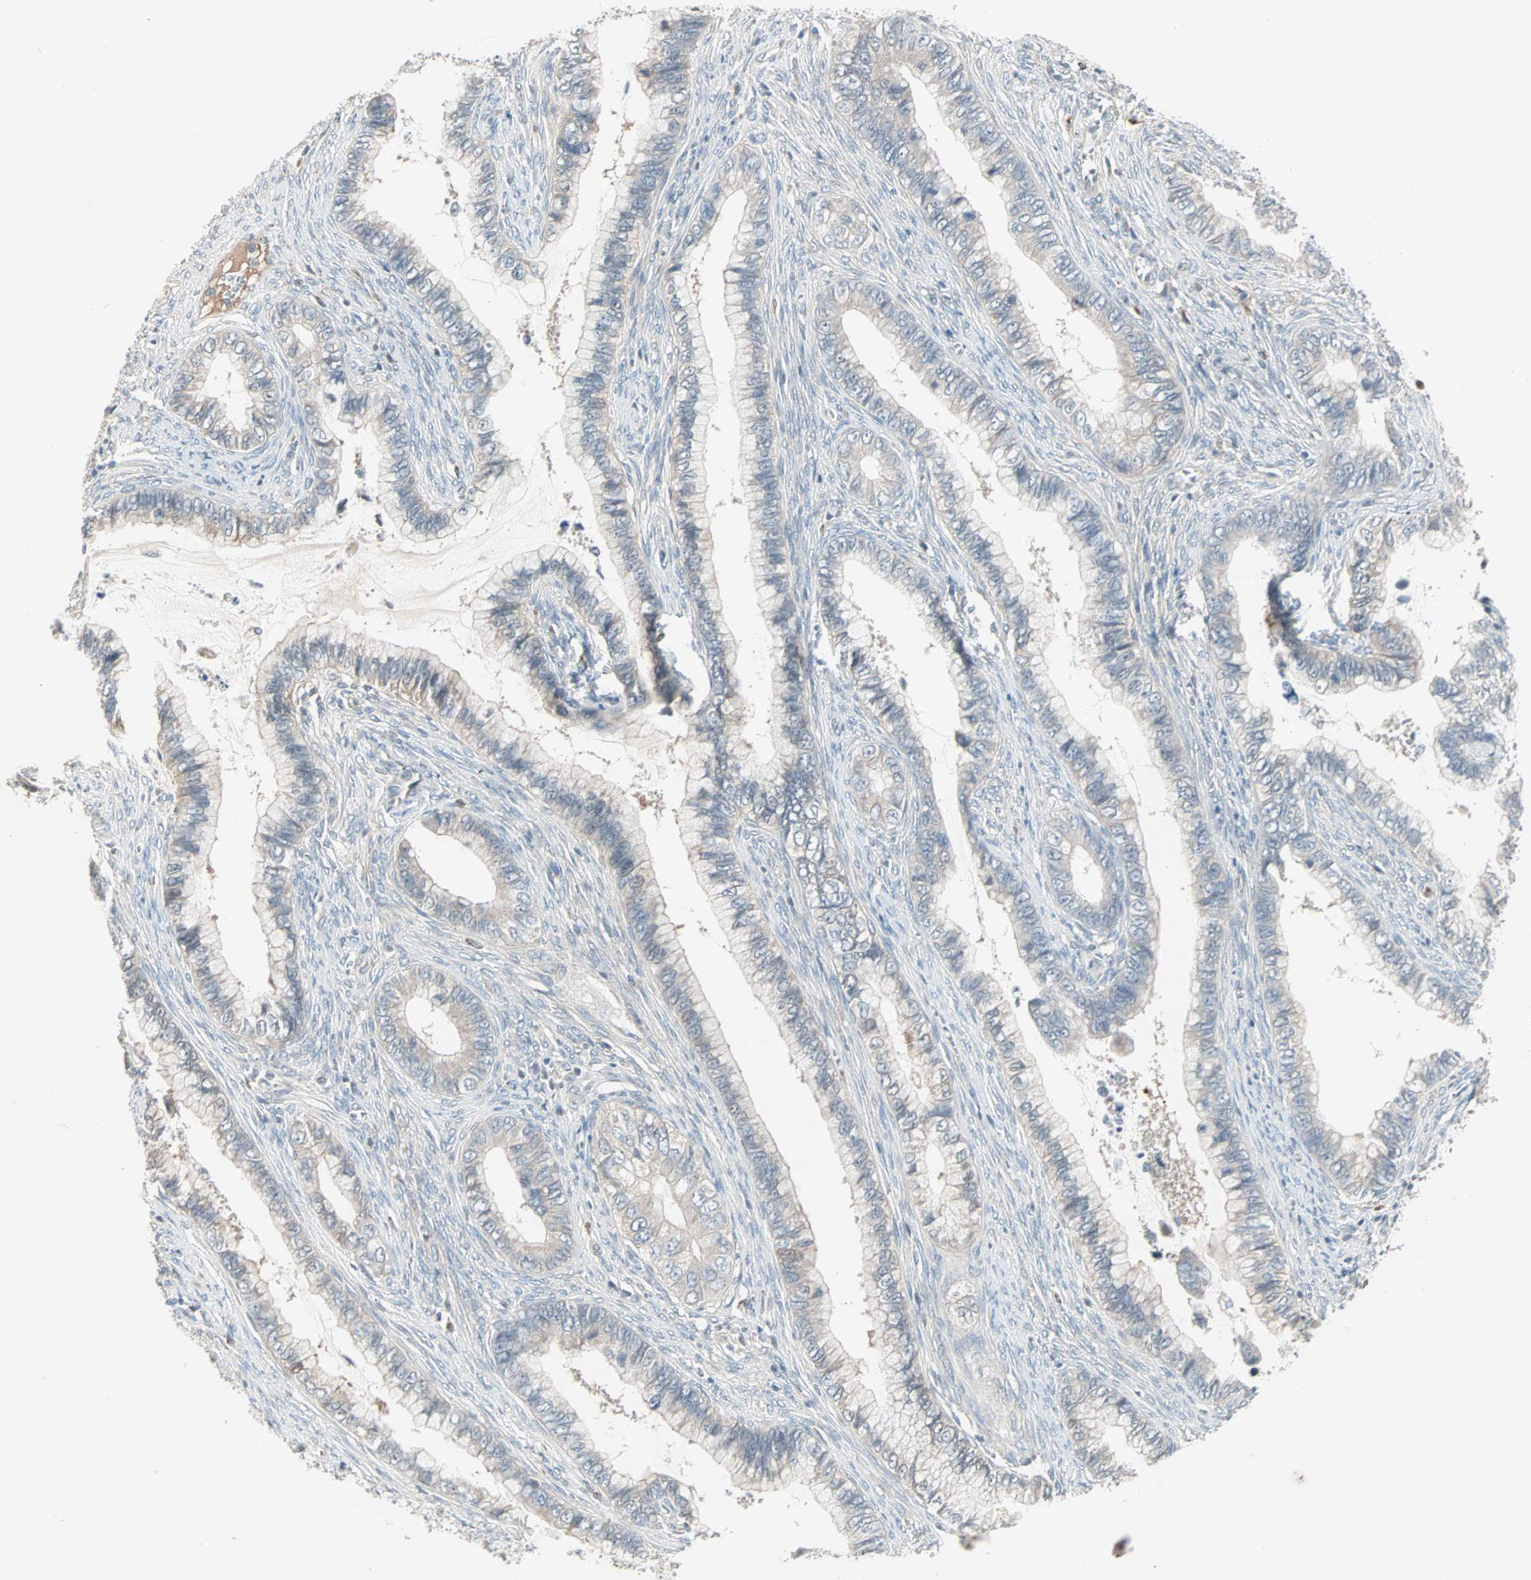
{"staining": {"intensity": "weak", "quantity": "<25%", "location": "cytoplasmic/membranous"}, "tissue": "cervical cancer", "cell_type": "Tumor cells", "image_type": "cancer", "snomed": [{"axis": "morphology", "description": "Adenocarcinoma, NOS"}, {"axis": "topography", "description": "Cervix"}], "caption": "High magnification brightfield microscopy of adenocarcinoma (cervical) stained with DAB (brown) and counterstained with hematoxylin (blue): tumor cells show no significant expression. (DAB immunohistochemistry with hematoxylin counter stain).", "gene": "JMJD7-PLA2G4B", "patient": {"sex": "female", "age": 44}}